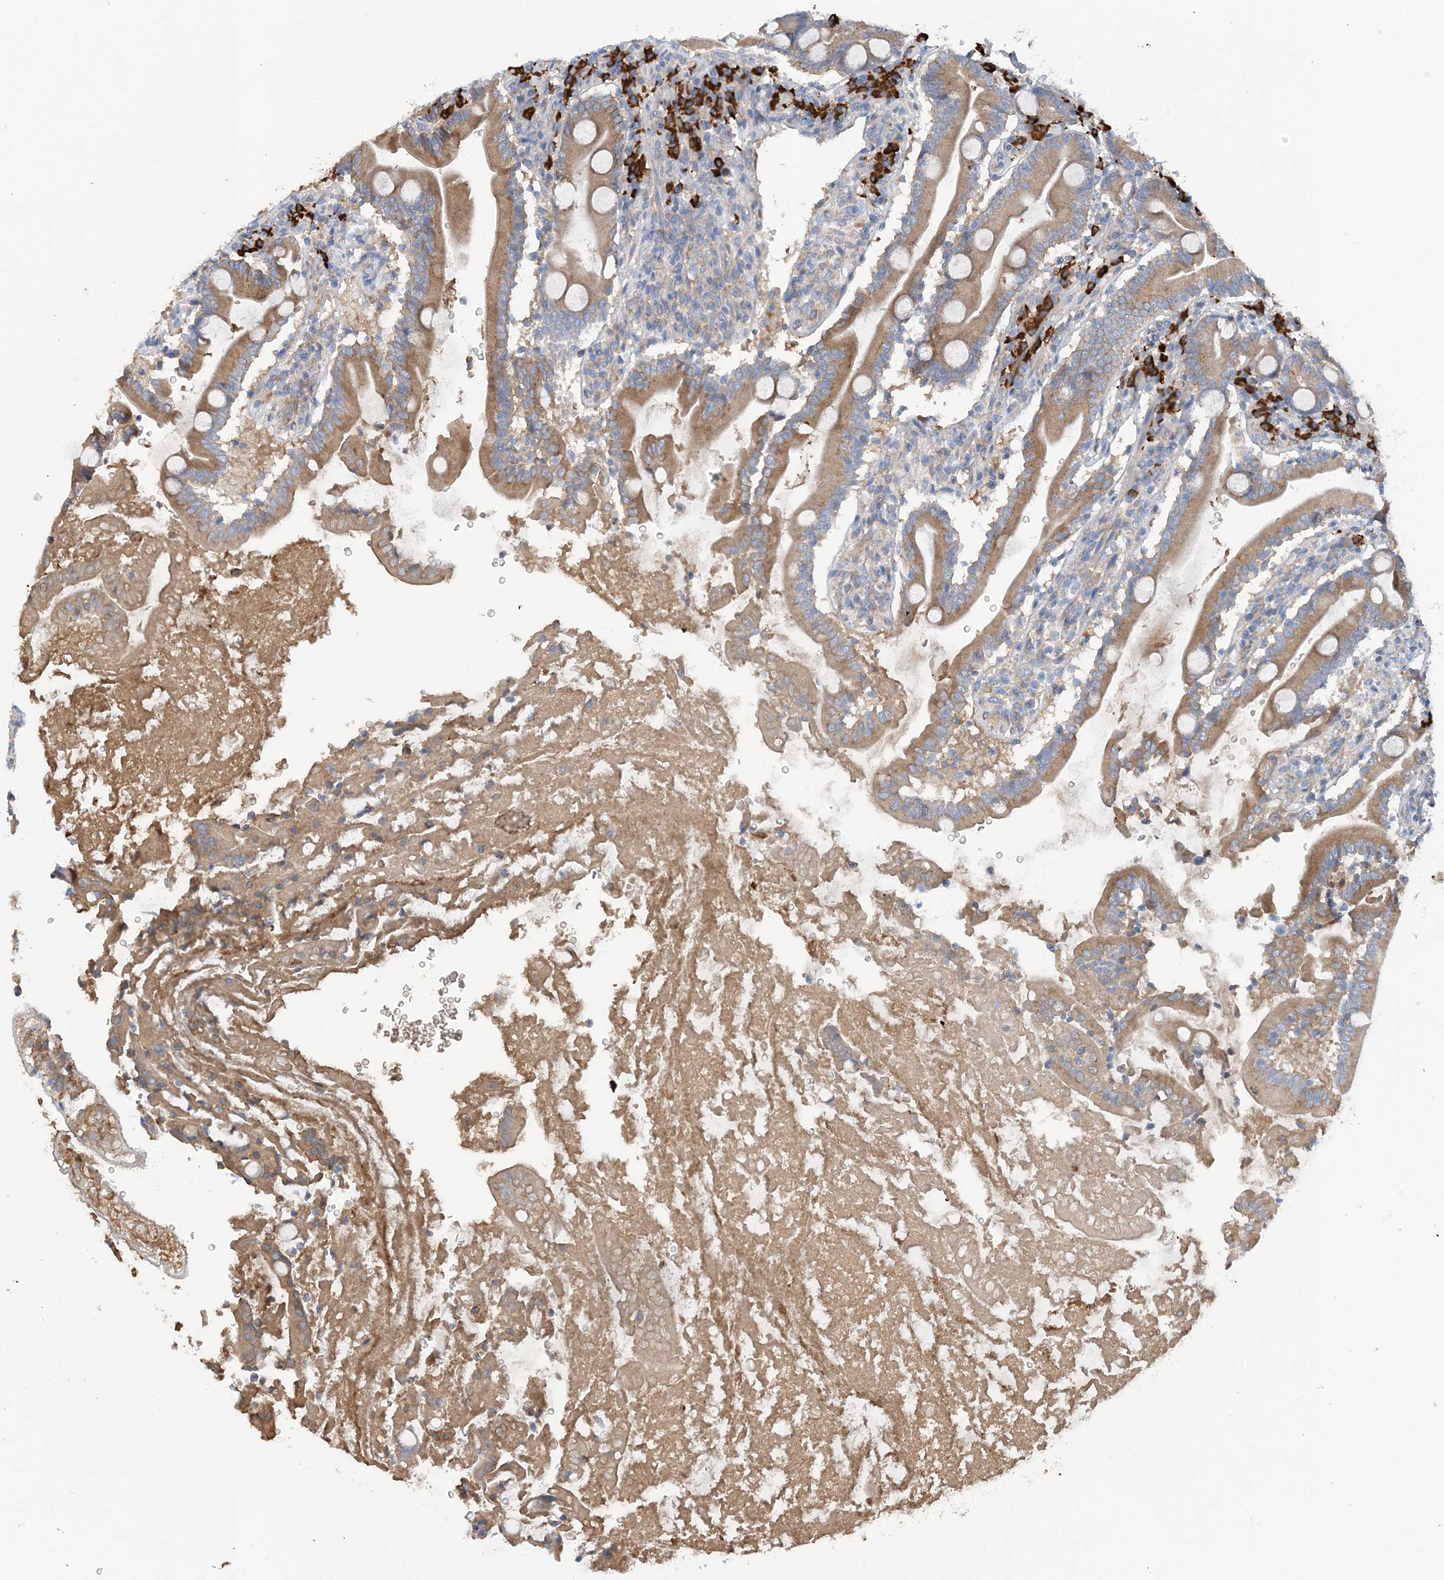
{"staining": {"intensity": "moderate", "quantity": ">75%", "location": "cytoplasmic/membranous"}, "tissue": "duodenum", "cell_type": "Glandular cells", "image_type": "normal", "snomed": [{"axis": "morphology", "description": "Normal tissue, NOS"}, {"axis": "topography", "description": "Duodenum"}], "caption": "Protein expression analysis of normal duodenum exhibits moderate cytoplasmic/membranous expression in approximately >75% of glandular cells. (DAB IHC with brightfield microscopy, high magnification).", "gene": "SLC5A11", "patient": {"sex": "male", "age": 35}}